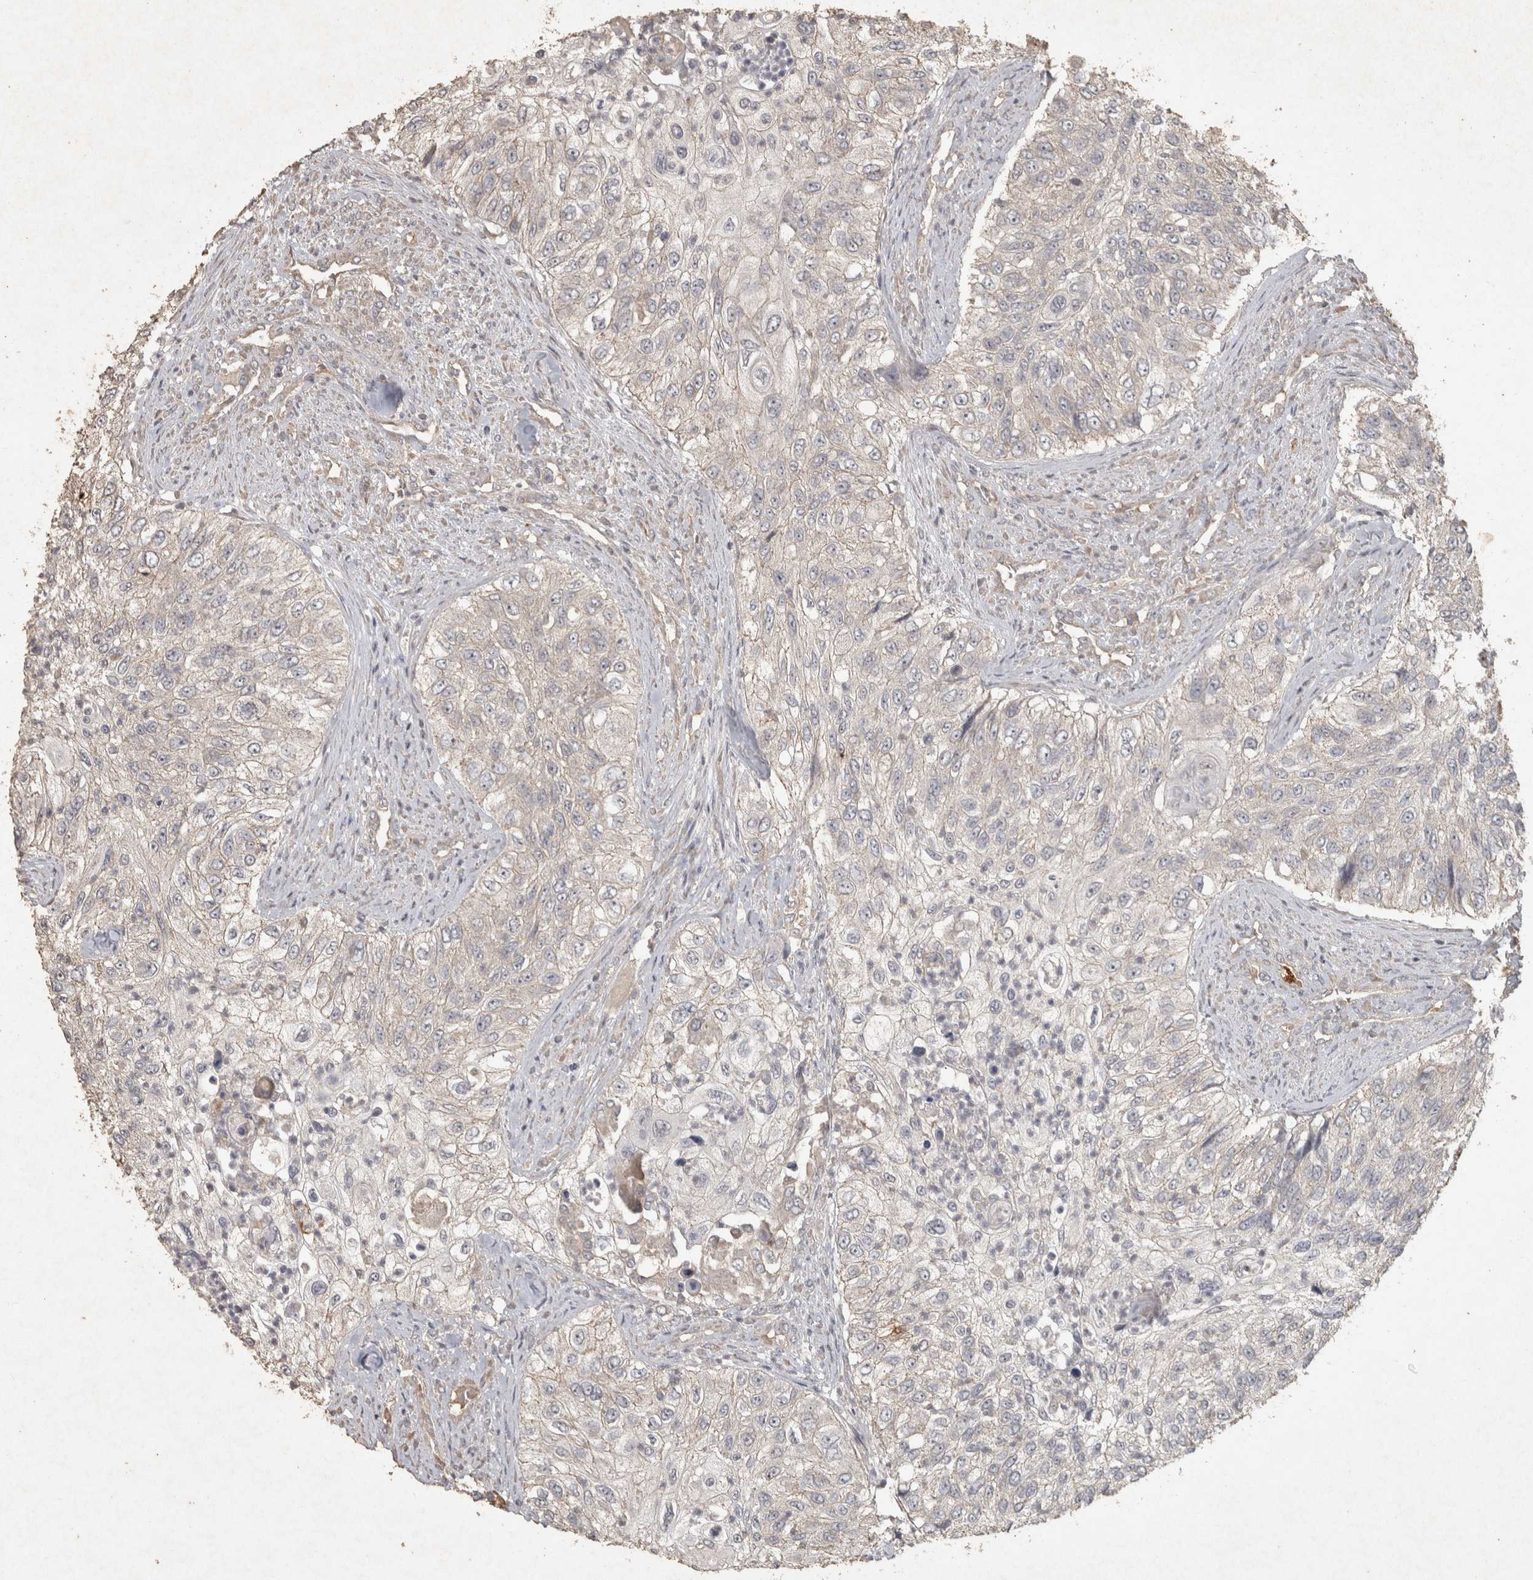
{"staining": {"intensity": "negative", "quantity": "none", "location": "none"}, "tissue": "urothelial cancer", "cell_type": "Tumor cells", "image_type": "cancer", "snomed": [{"axis": "morphology", "description": "Urothelial carcinoma, High grade"}, {"axis": "topography", "description": "Urinary bladder"}], "caption": "Immunohistochemistry (IHC) of urothelial carcinoma (high-grade) reveals no staining in tumor cells.", "gene": "OSTN", "patient": {"sex": "female", "age": 60}}